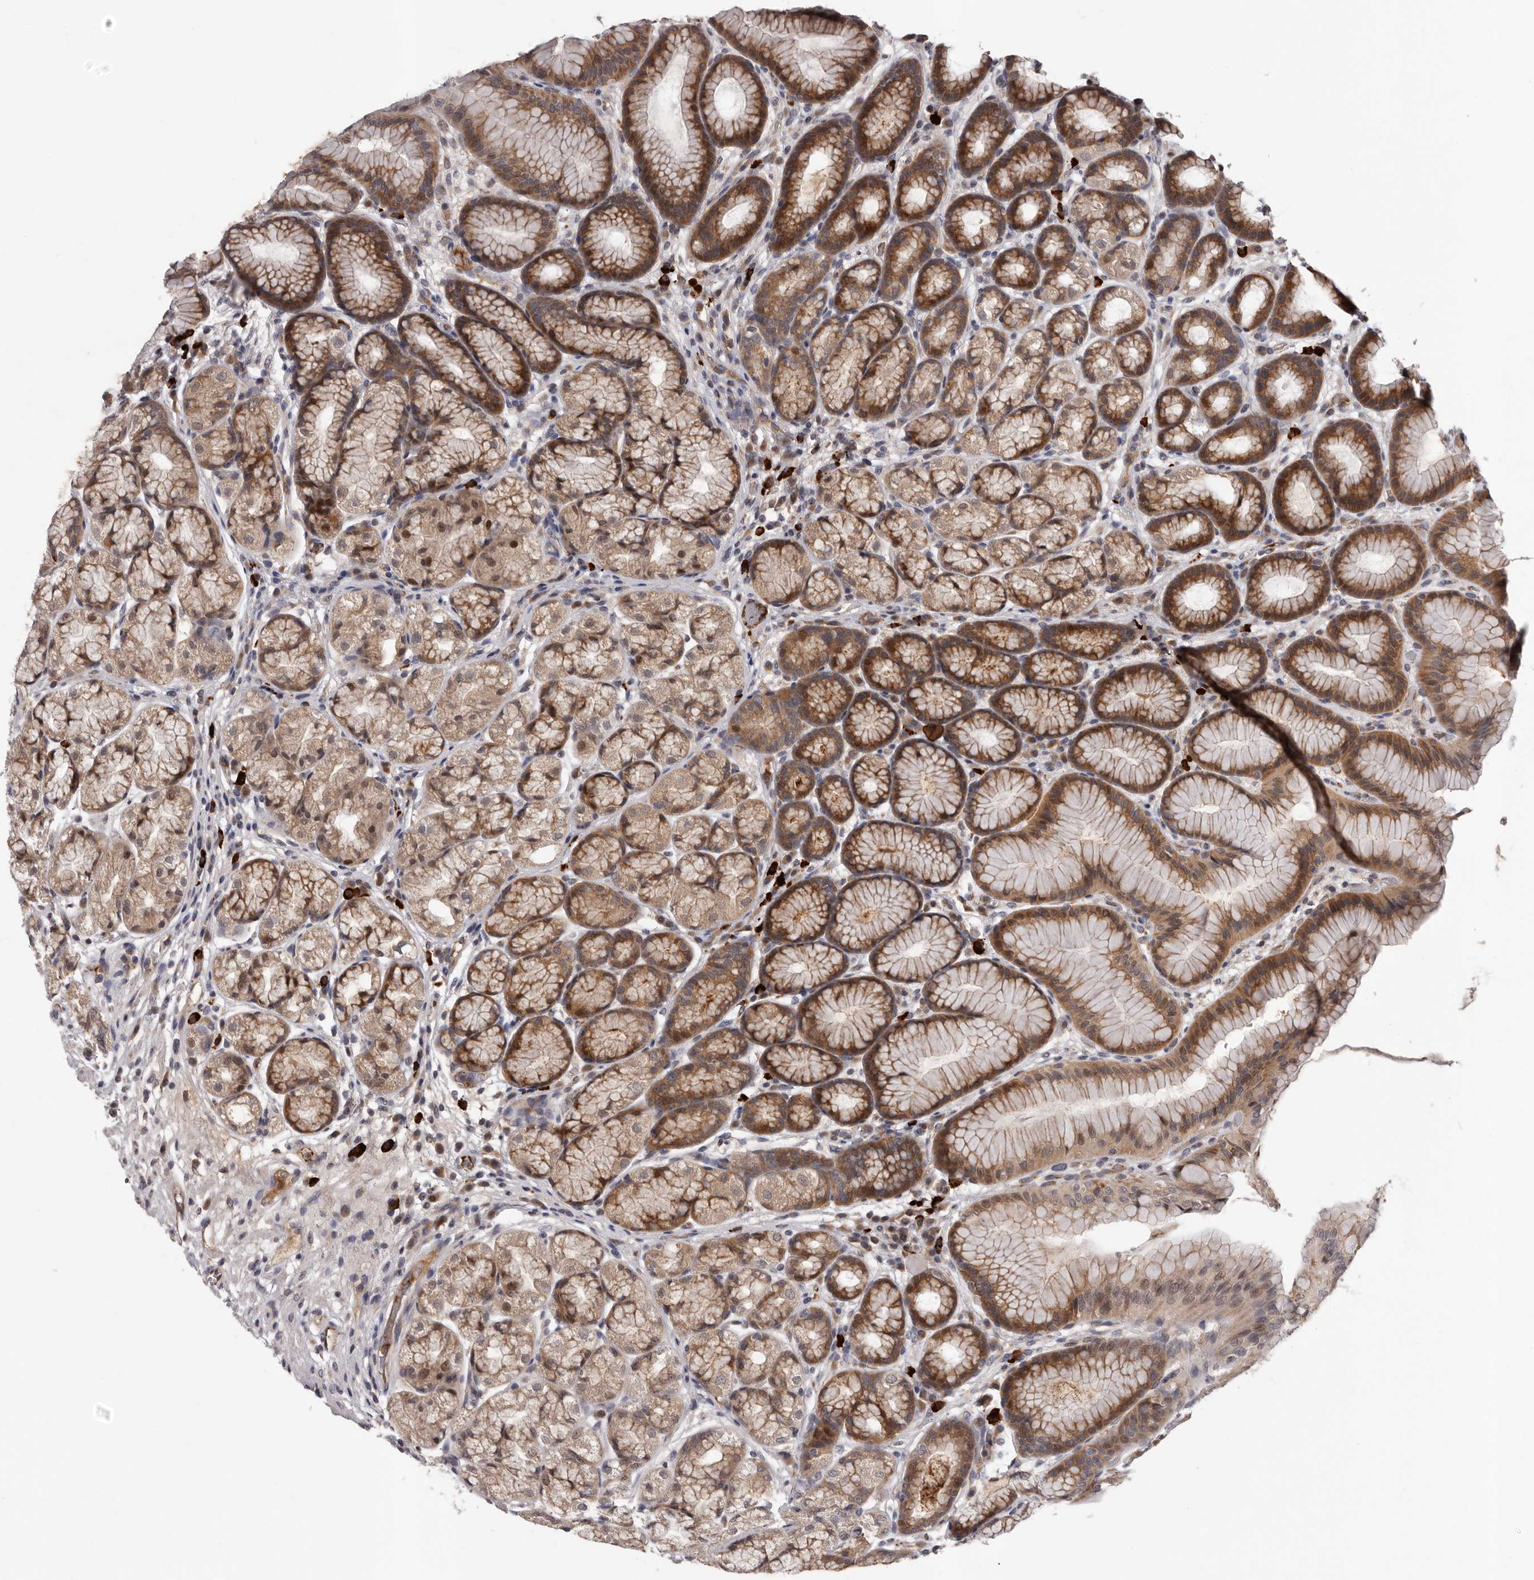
{"staining": {"intensity": "moderate", "quantity": ">75%", "location": "cytoplasmic/membranous,nuclear"}, "tissue": "stomach", "cell_type": "Glandular cells", "image_type": "normal", "snomed": [{"axis": "morphology", "description": "Normal tissue, NOS"}, {"axis": "topography", "description": "Stomach"}], "caption": "IHC histopathology image of normal stomach: stomach stained using immunohistochemistry (IHC) displays medium levels of moderate protein expression localized specifically in the cytoplasmic/membranous,nuclear of glandular cells, appearing as a cytoplasmic/membranous,nuclear brown color.", "gene": "MED8", "patient": {"sex": "male", "age": 57}}